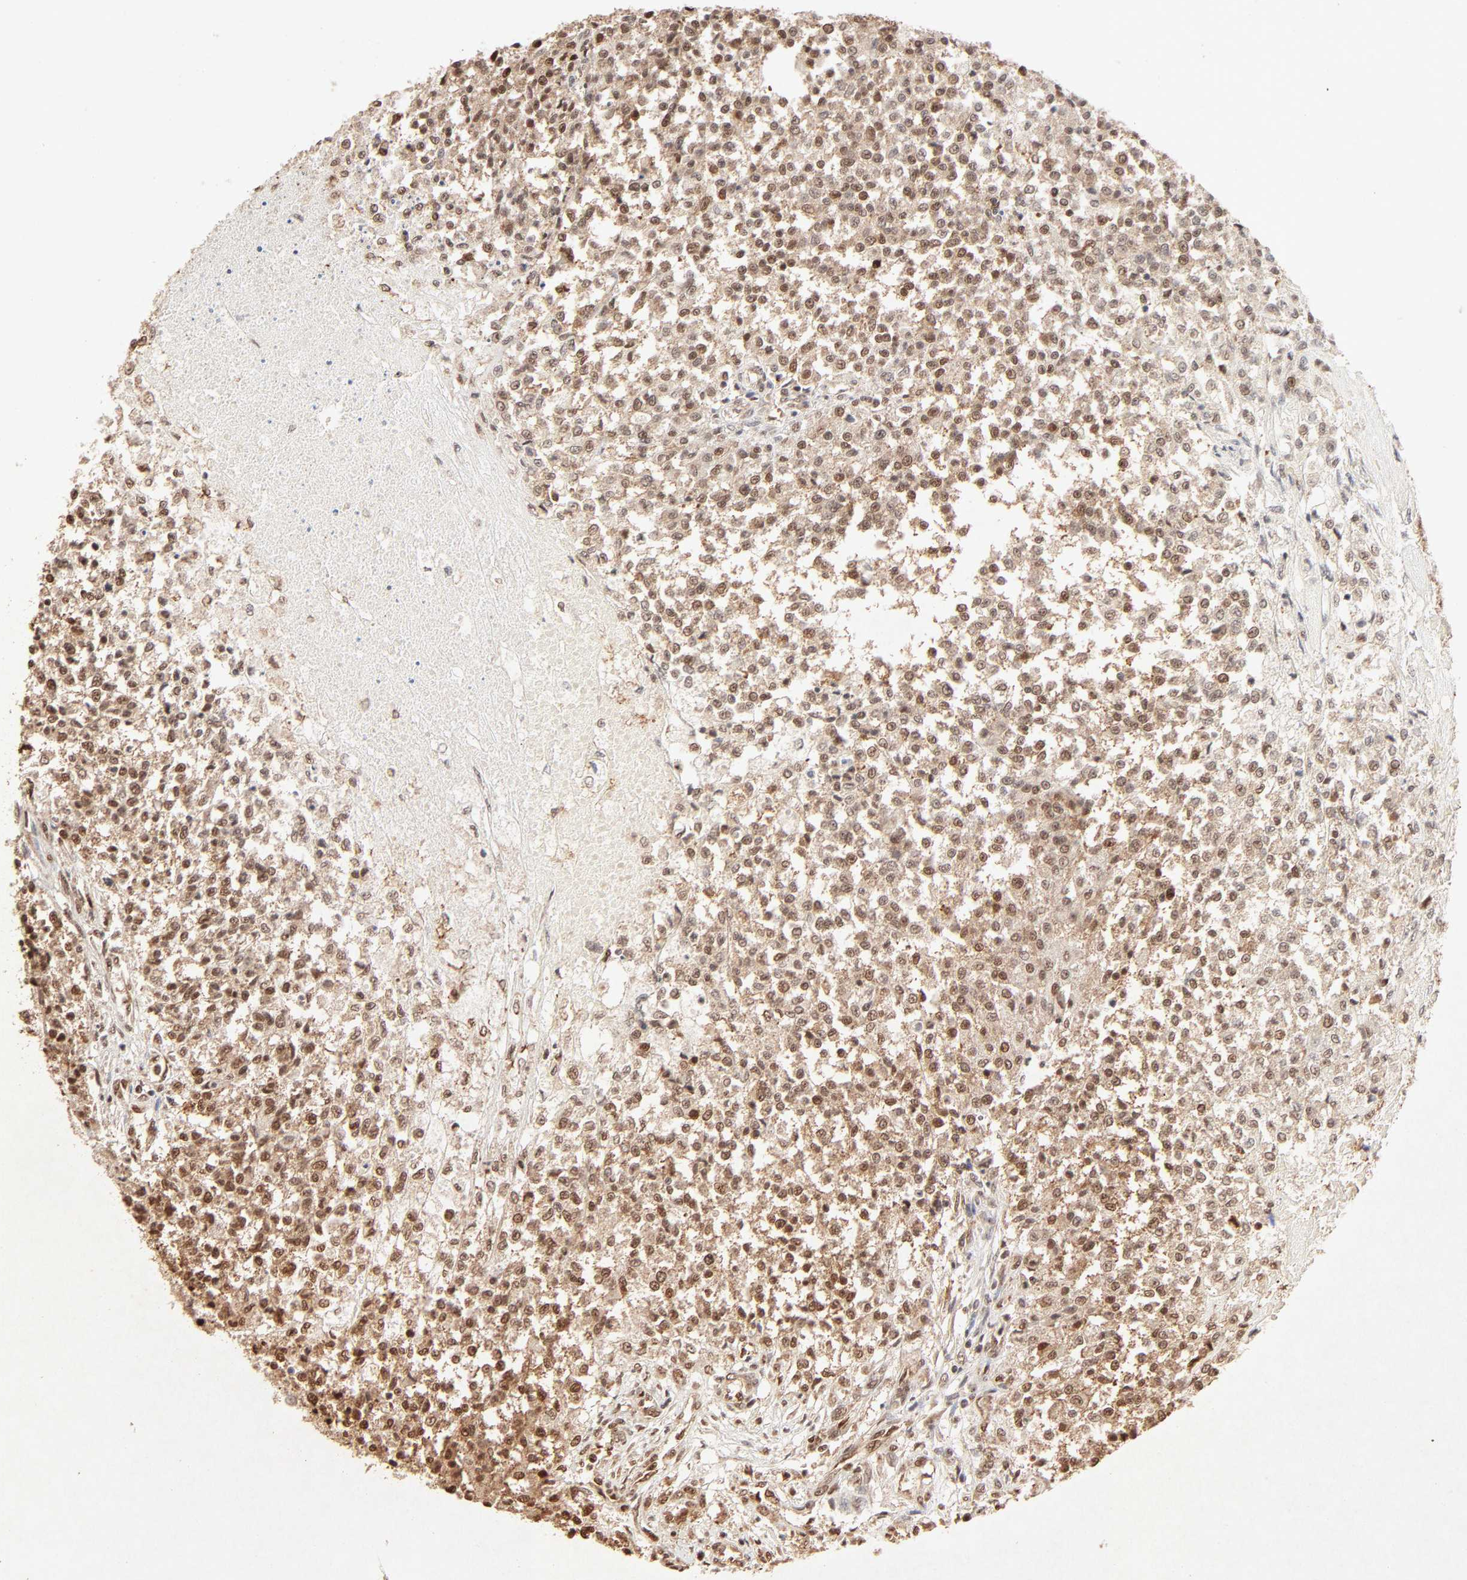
{"staining": {"intensity": "moderate", "quantity": ">75%", "location": "cytoplasmic/membranous,nuclear"}, "tissue": "testis cancer", "cell_type": "Tumor cells", "image_type": "cancer", "snomed": [{"axis": "morphology", "description": "Seminoma, NOS"}, {"axis": "topography", "description": "Testis"}], "caption": "A brown stain shows moderate cytoplasmic/membranous and nuclear positivity of a protein in testis seminoma tumor cells.", "gene": "FAM50A", "patient": {"sex": "male", "age": 59}}